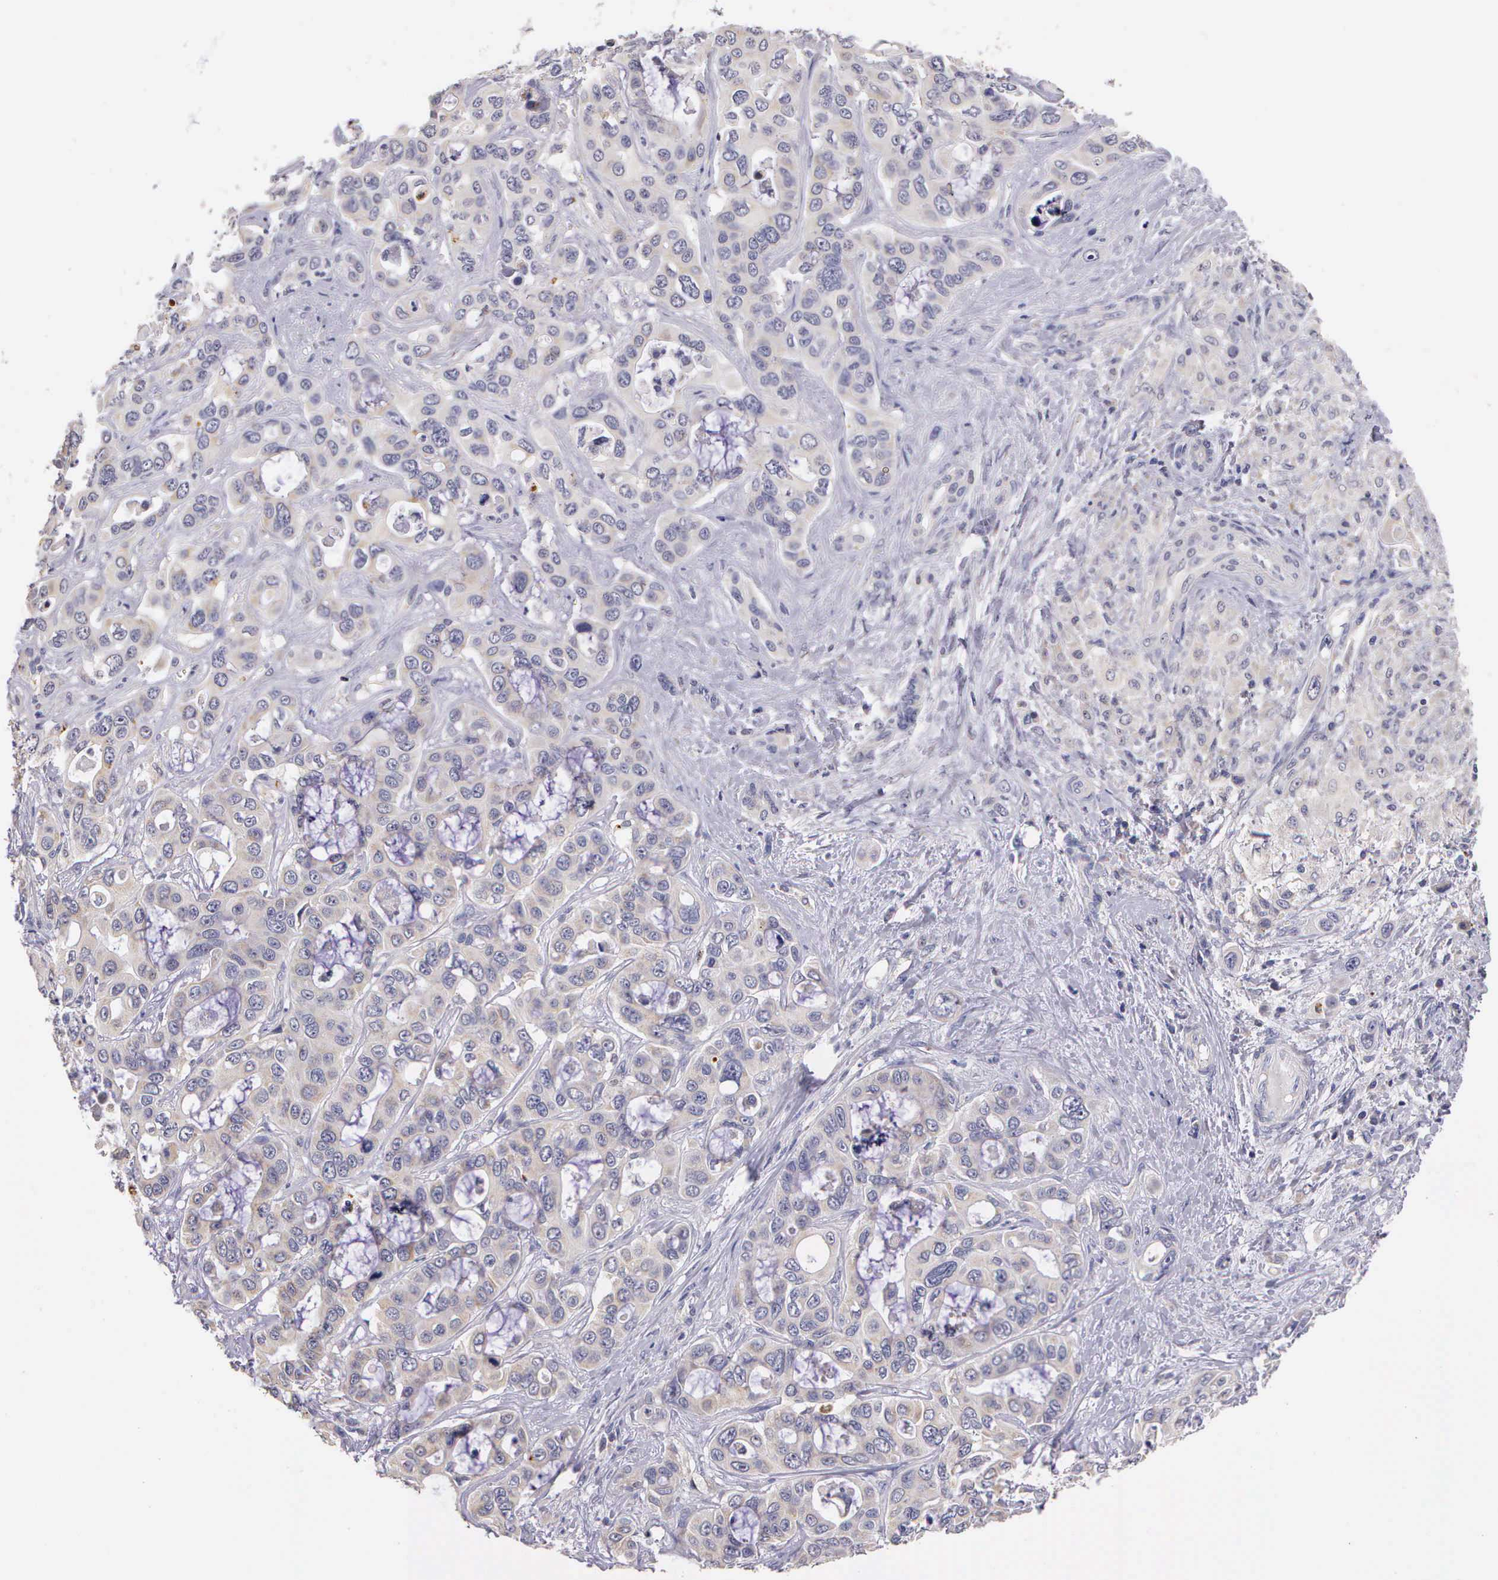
{"staining": {"intensity": "weak", "quantity": "25%-75%", "location": "cytoplasmic/membranous"}, "tissue": "liver cancer", "cell_type": "Tumor cells", "image_type": "cancer", "snomed": [{"axis": "morphology", "description": "Cholangiocarcinoma"}, {"axis": "topography", "description": "Liver"}], "caption": "This image shows liver cancer stained with immunohistochemistry (IHC) to label a protein in brown. The cytoplasmic/membranous of tumor cells show weak positivity for the protein. Nuclei are counter-stained blue.", "gene": "ESR1", "patient": {"sex": "female", "age": 79}}